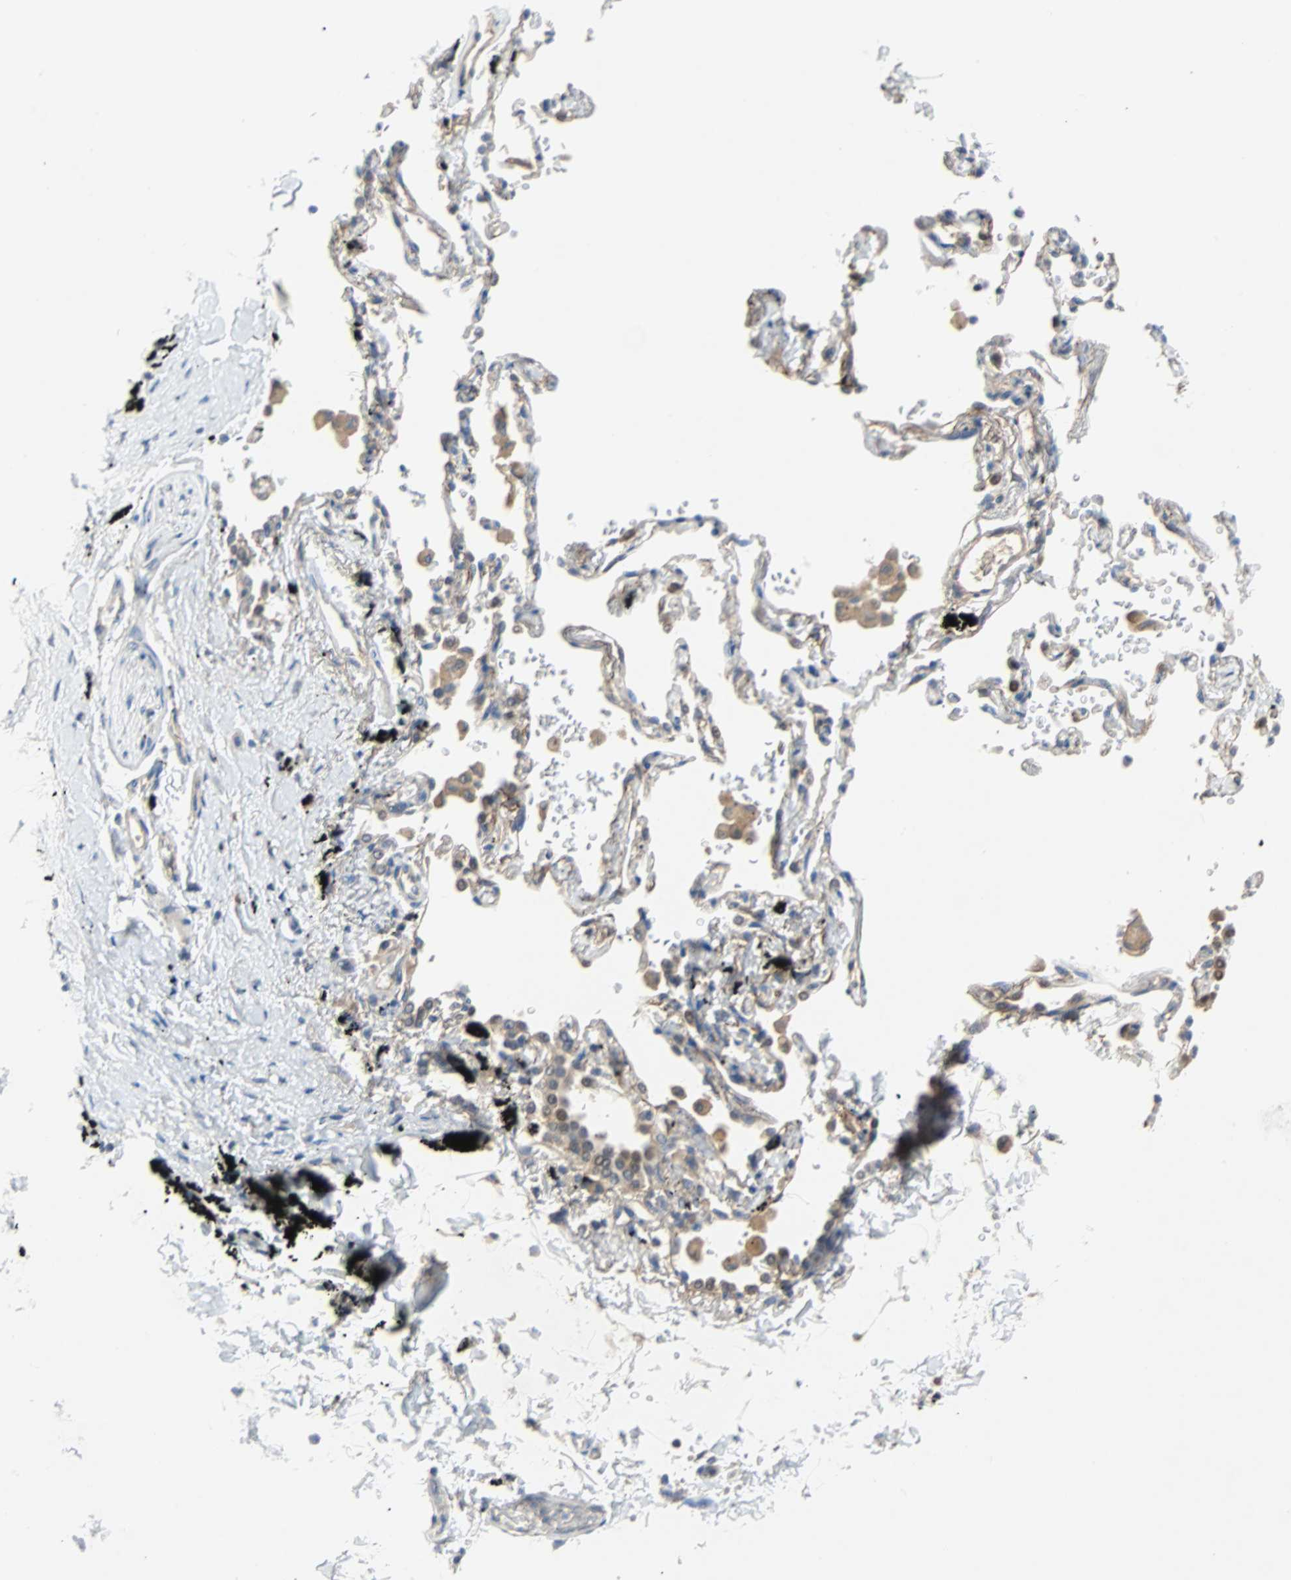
{"staining": {"intensity": "negative", "quantity": "none", "location": "none"}, "tissue": "adipose tissue", "cell_type": "Adipocytes", "image_type": "normal", "snomed": [{"axis": "morphology", "description": "Normal tissue, NOS"}, {"axis": "topography", "description": "Cartilage tissue"}, {"axis": "topography", "description": "Bronchus"}], "caption": "Protein analysis of normal adipose tissue displays no significant expression in adipocytes.", "gene": "TNFRSF12A", "patient": {"sex": "female", "age": 73}}